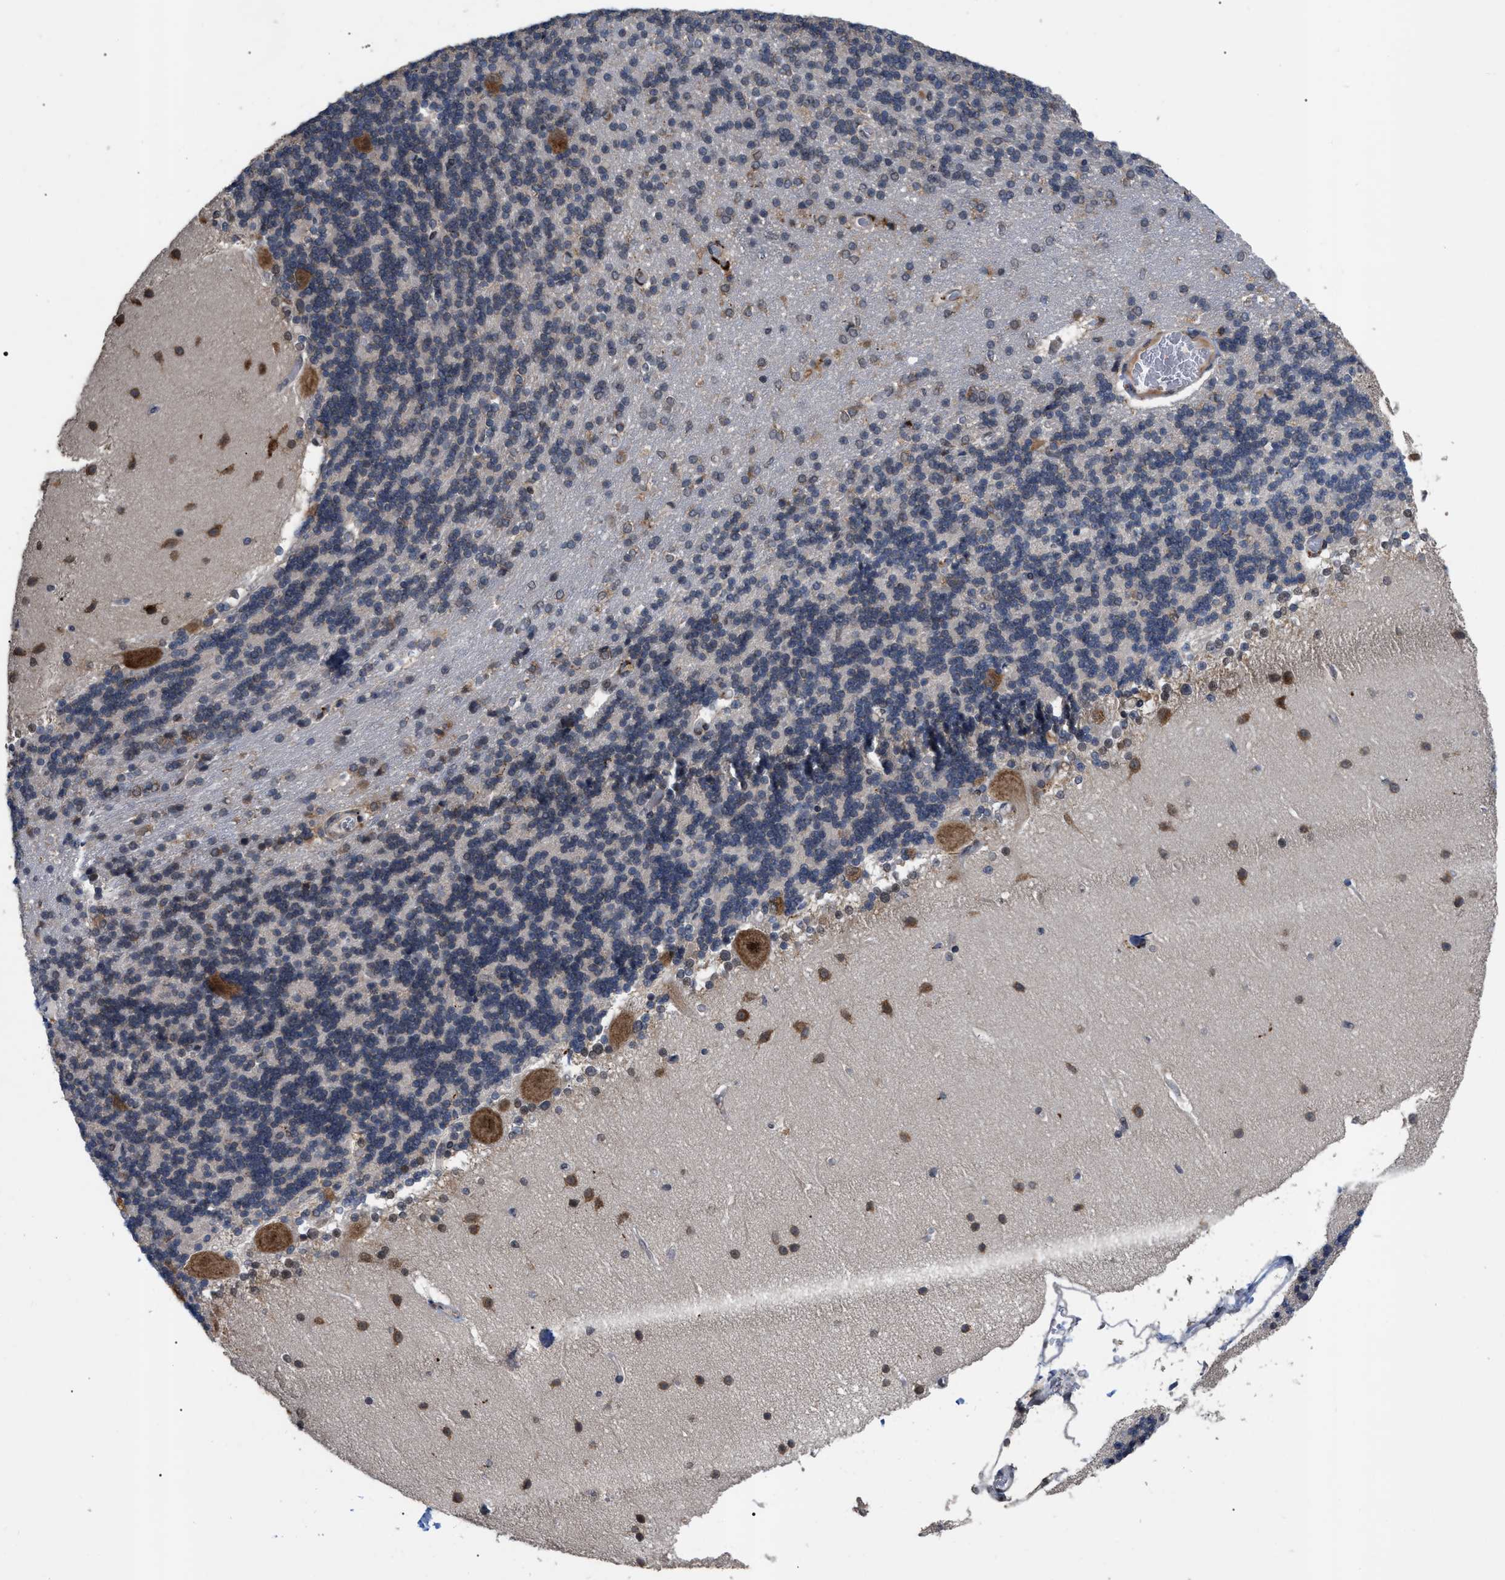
{"staining": {"intensity": "moderate", "quantity": "<25%", "location": "cytoplasmic/membranous"}, "tissue": "cerebellum", "cell_type": "Cells in granular layer", "image_type": "normal", "snomed": [{"axis": "morphology", "description": "Normal tissue, NOS"}, {"axis": "topography", "description": "Cerebellum"}], "caption": "A histopathology image of cerebellum stained for a protein demonstrates moderate cytoplasmic/membranous brown staining in cells in granular layer. (IHC, brightfield microscopy, high magnification).", "gene": "UPF1", "patient": {"sex": "female", "age": 54}}